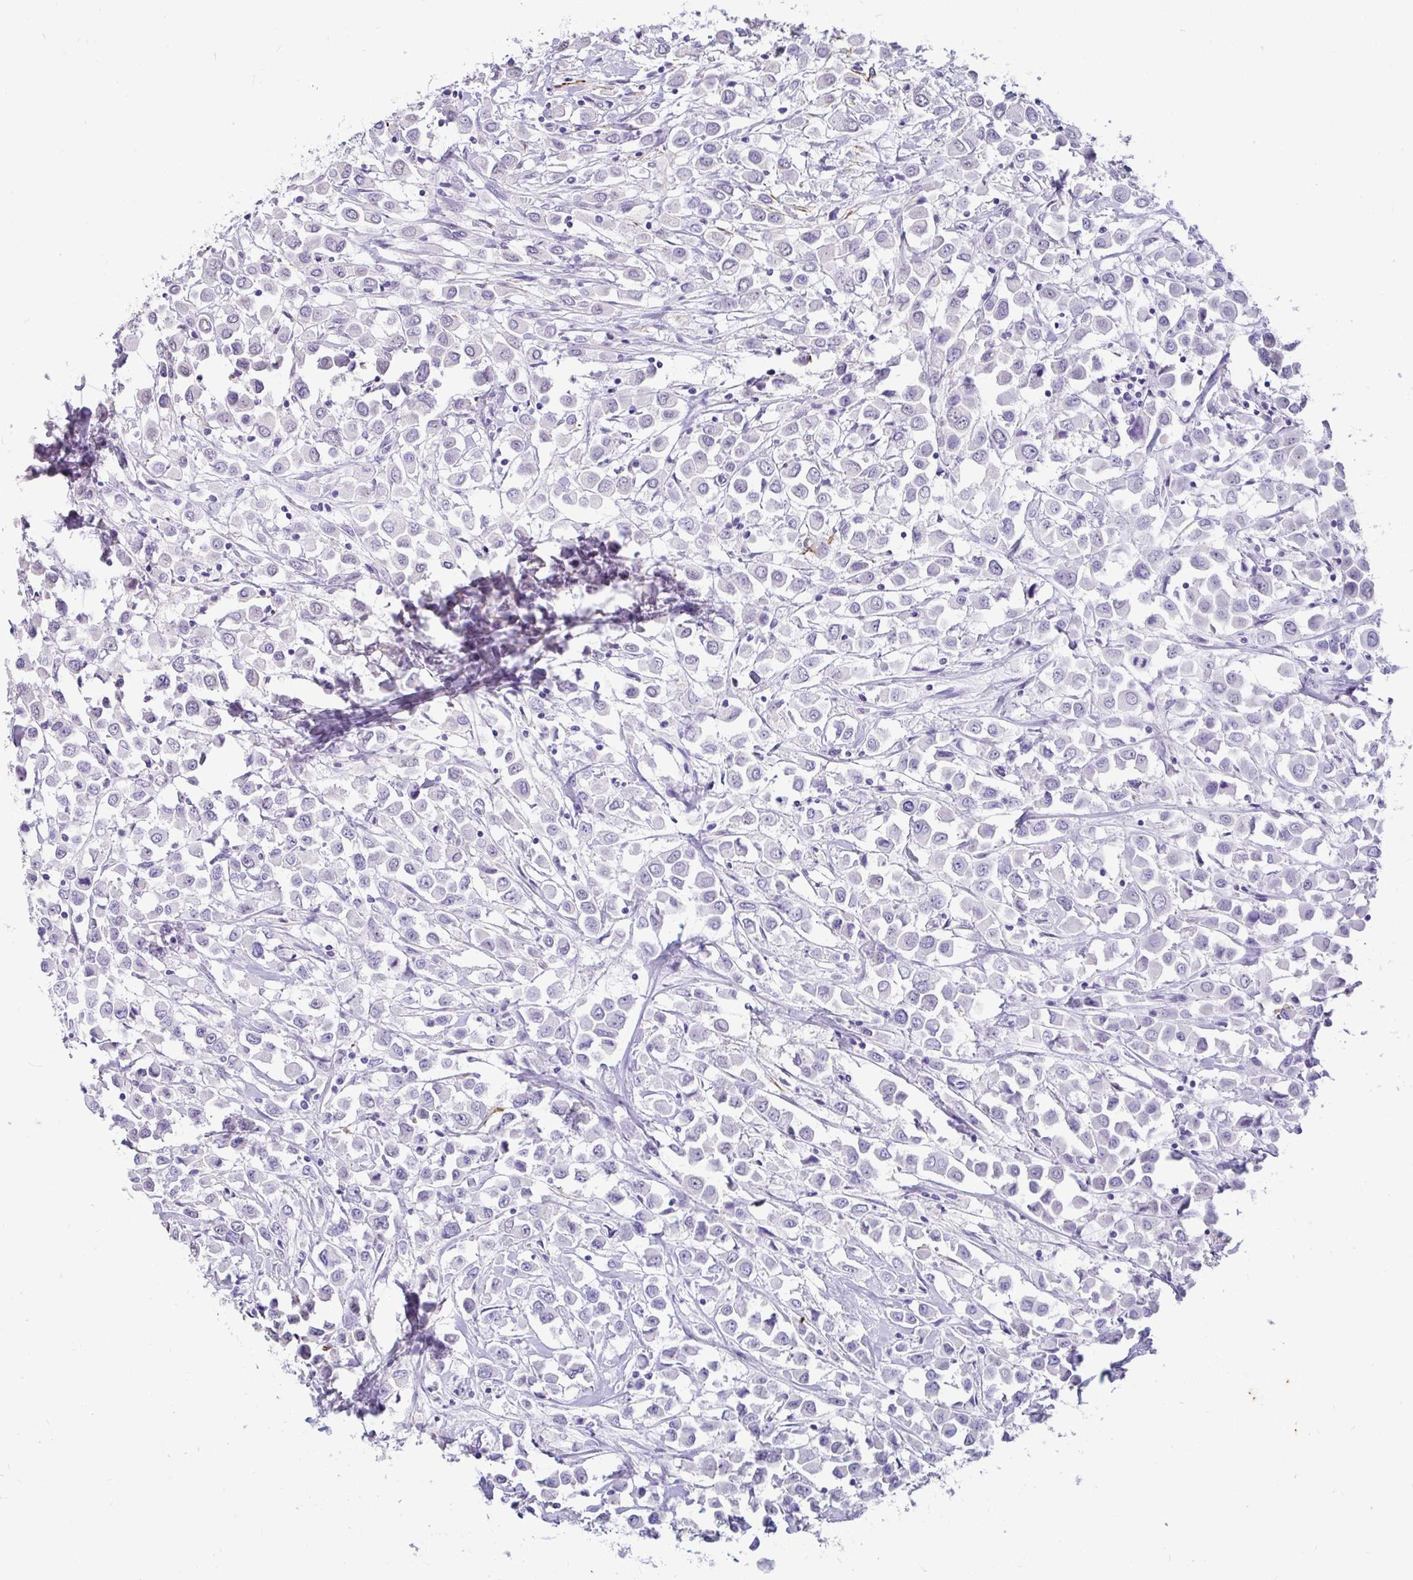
{"staining": {"intensity": "negative", "quantity": "none", "location": "none"}, "tissue": "breast cancer", "cell_type": "Tumor cells", "image_type": "cancer", "snomed": [{"axis": "morphology", "description": "Duct carcinoma"}, {"axis": "topography", "description": "Breast"}], "caption": "This is a micrograph of IHC staining of breast infiltrating ductal carcinoma, which shows no staining in tumor cells.", "gene": "EML5", "patient": {"sex": "female", "age": 61}}